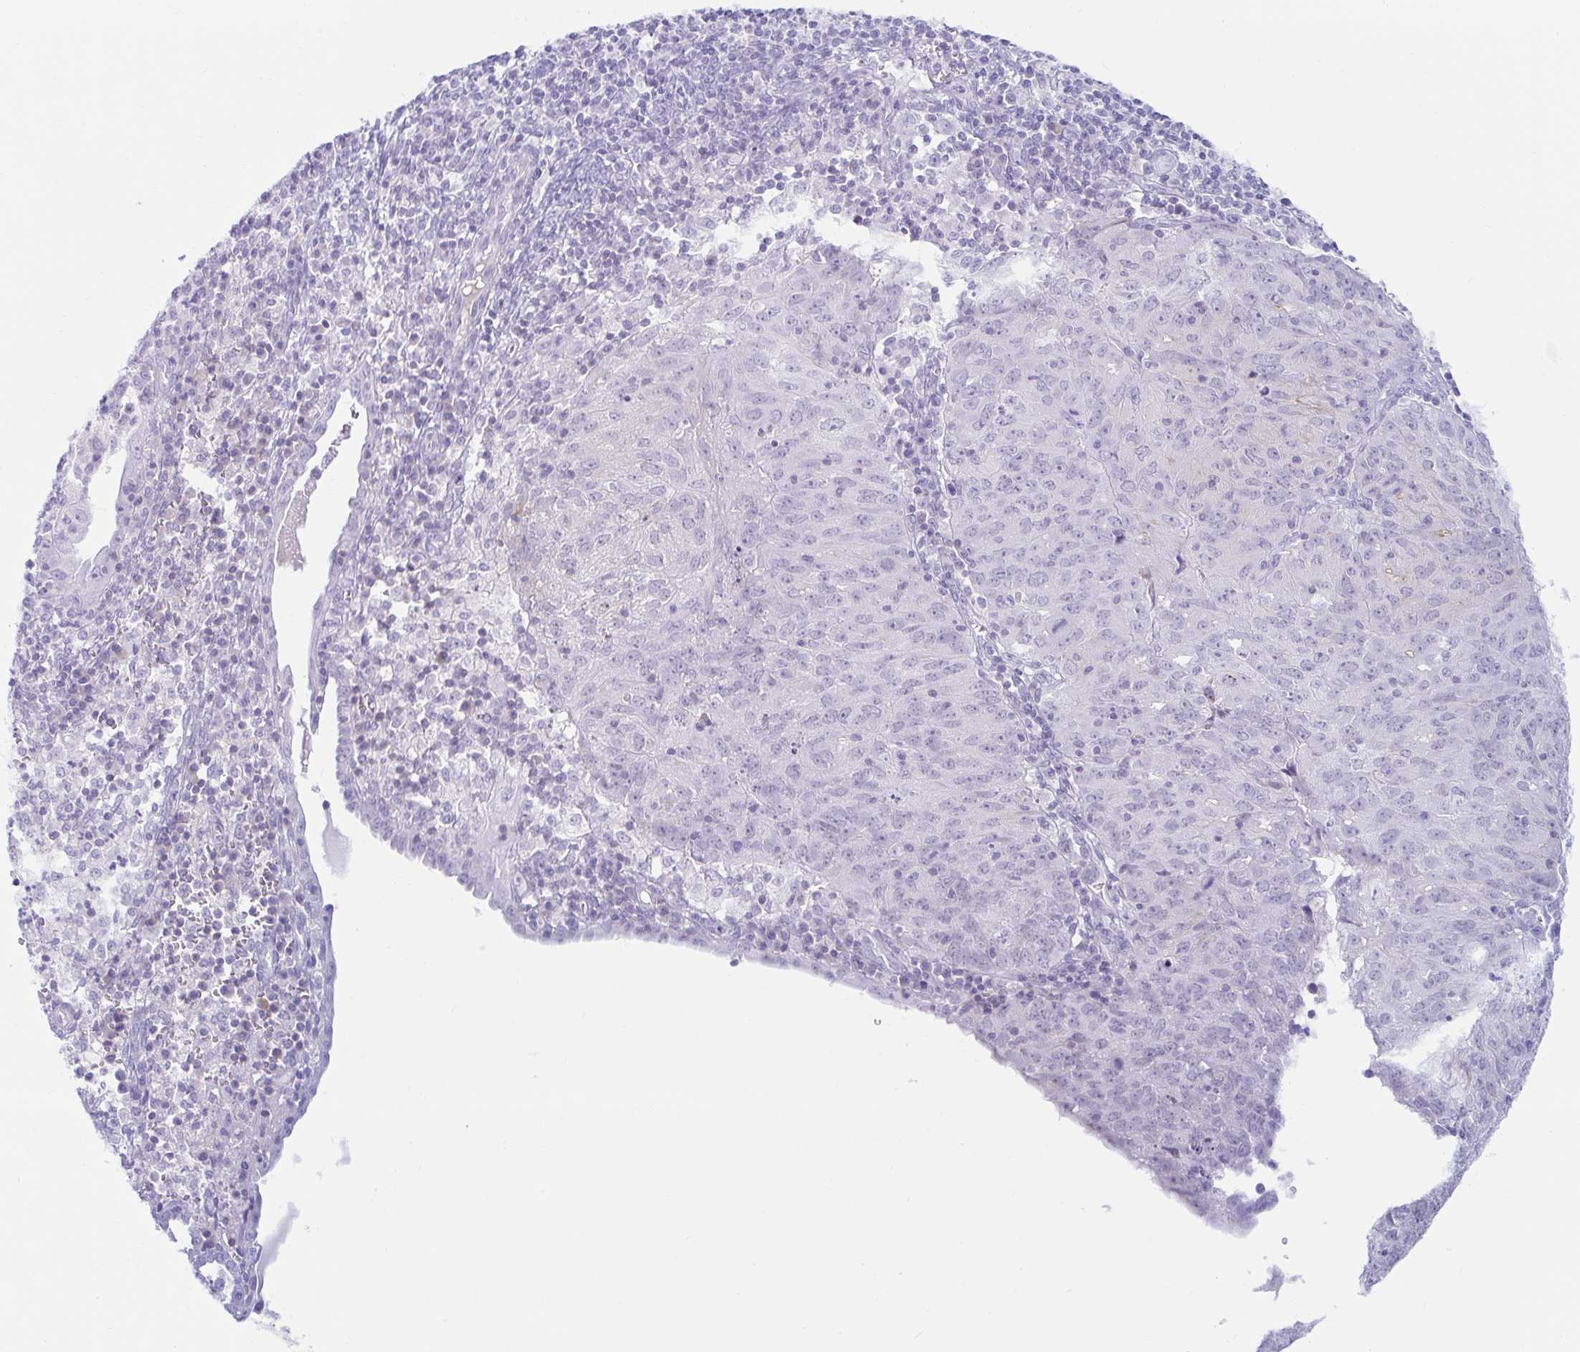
{"staining": {"intensity": "negative", "quantity": "none", "location": "none"}, "tissue": "cervical cancer", "cell_type": "Tumor cells", "image_type": "cancer", "snomed": [{"axis": "morphology", "description": "Adenocarcinoma, NOS"}, {"axis": "topography", "description": "Cervix"}], "caption": "Tumor cells show no significant expression in cervical cancer (adenocarcinoma).", "gene": "BEST1", "patient": {"sex": "female", "age": 56}}